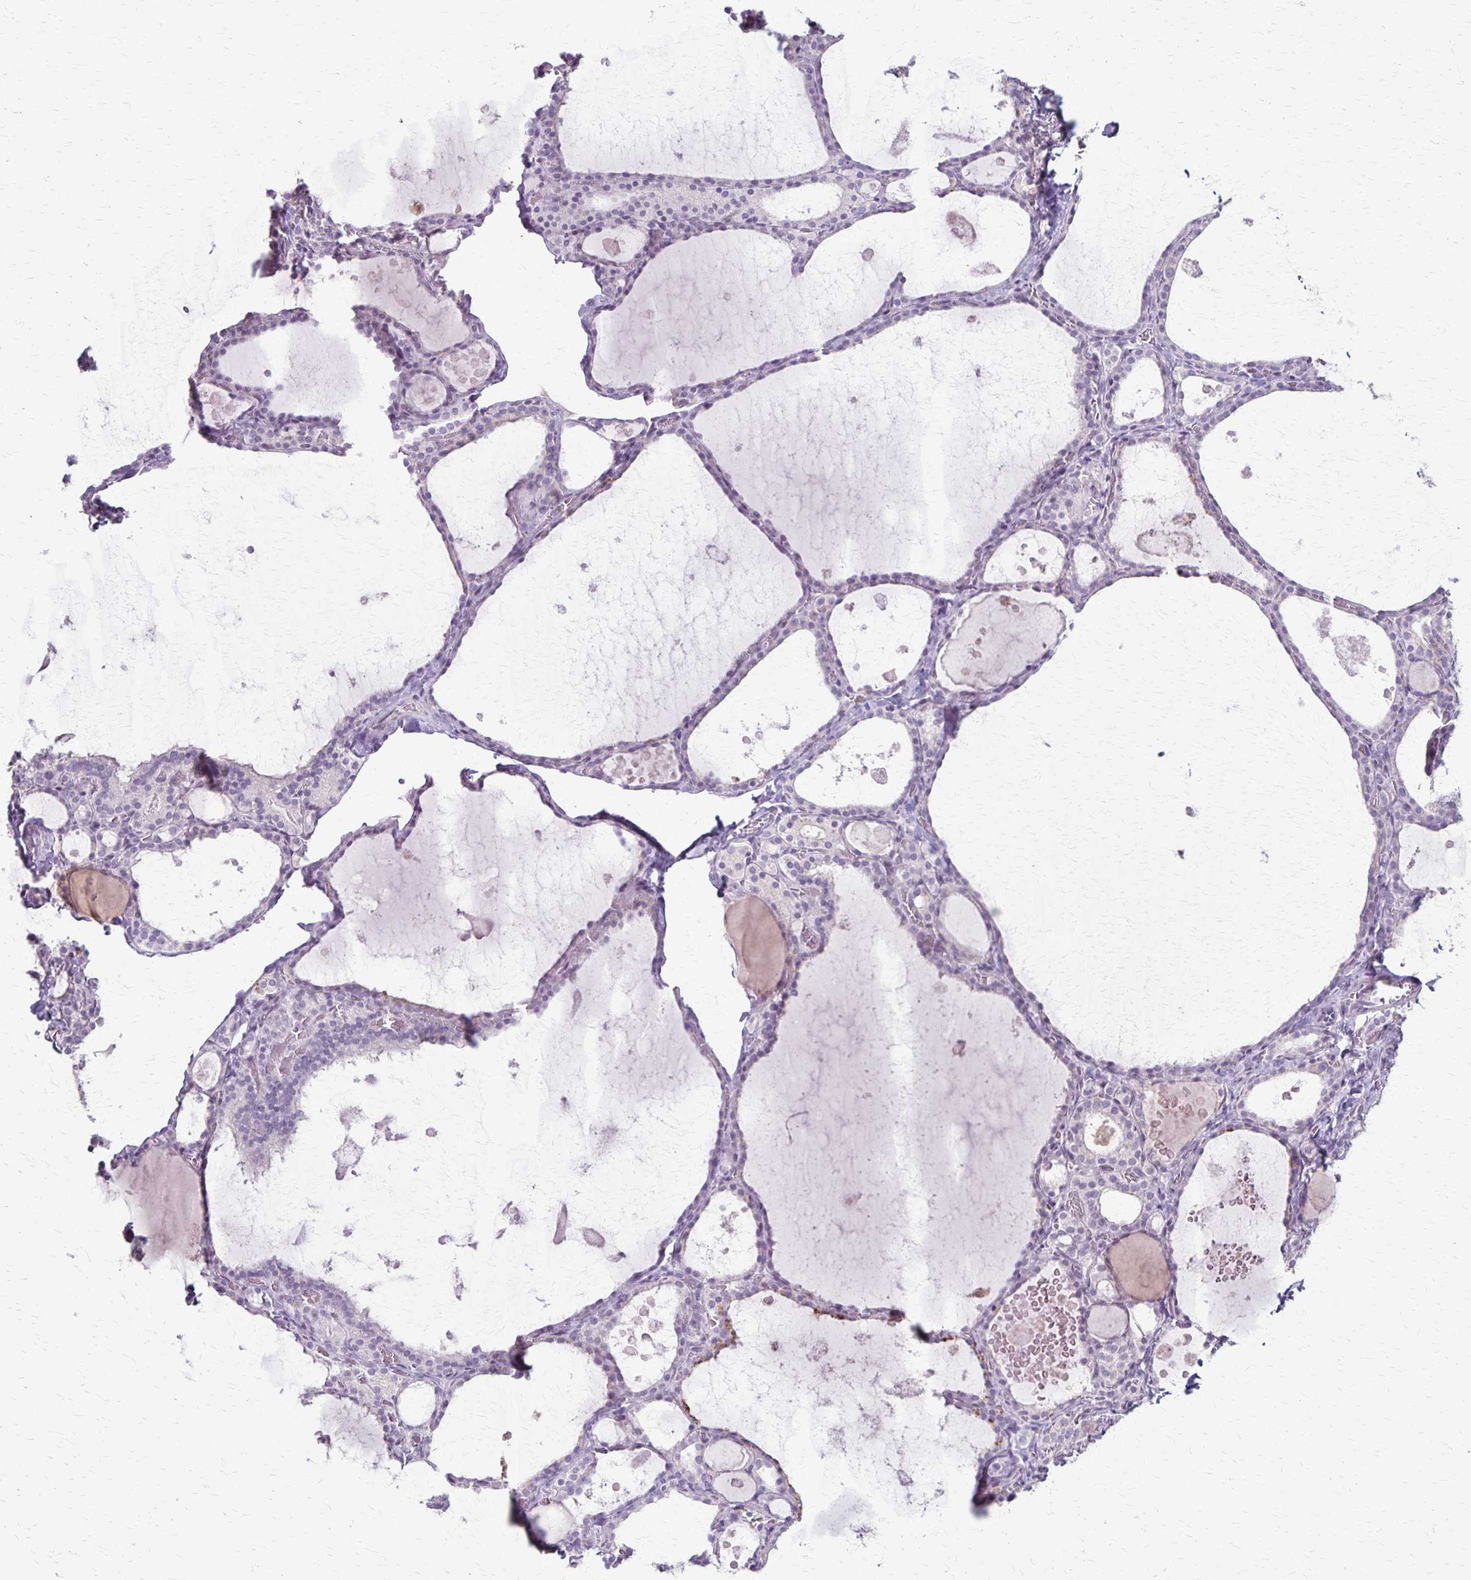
{"staining": {"intensity": "negative", "quantity": "none", "location": "none"}, "tissue": "thyroid gland", "cell_type": "Glandular cells", "image_type": "normal", "snomed": [{"axis": "morphology", "description": "Normal tissue, NOS"}, {"axis": "topography", "description": "Thyroid gland"}], "caption": "The immunohistochemistry photomicrograph has no significant staining in glandular cells of thyroid gland.", "gene": "SLC35E2B", "patient": {"sex": "male", "age": 56}}